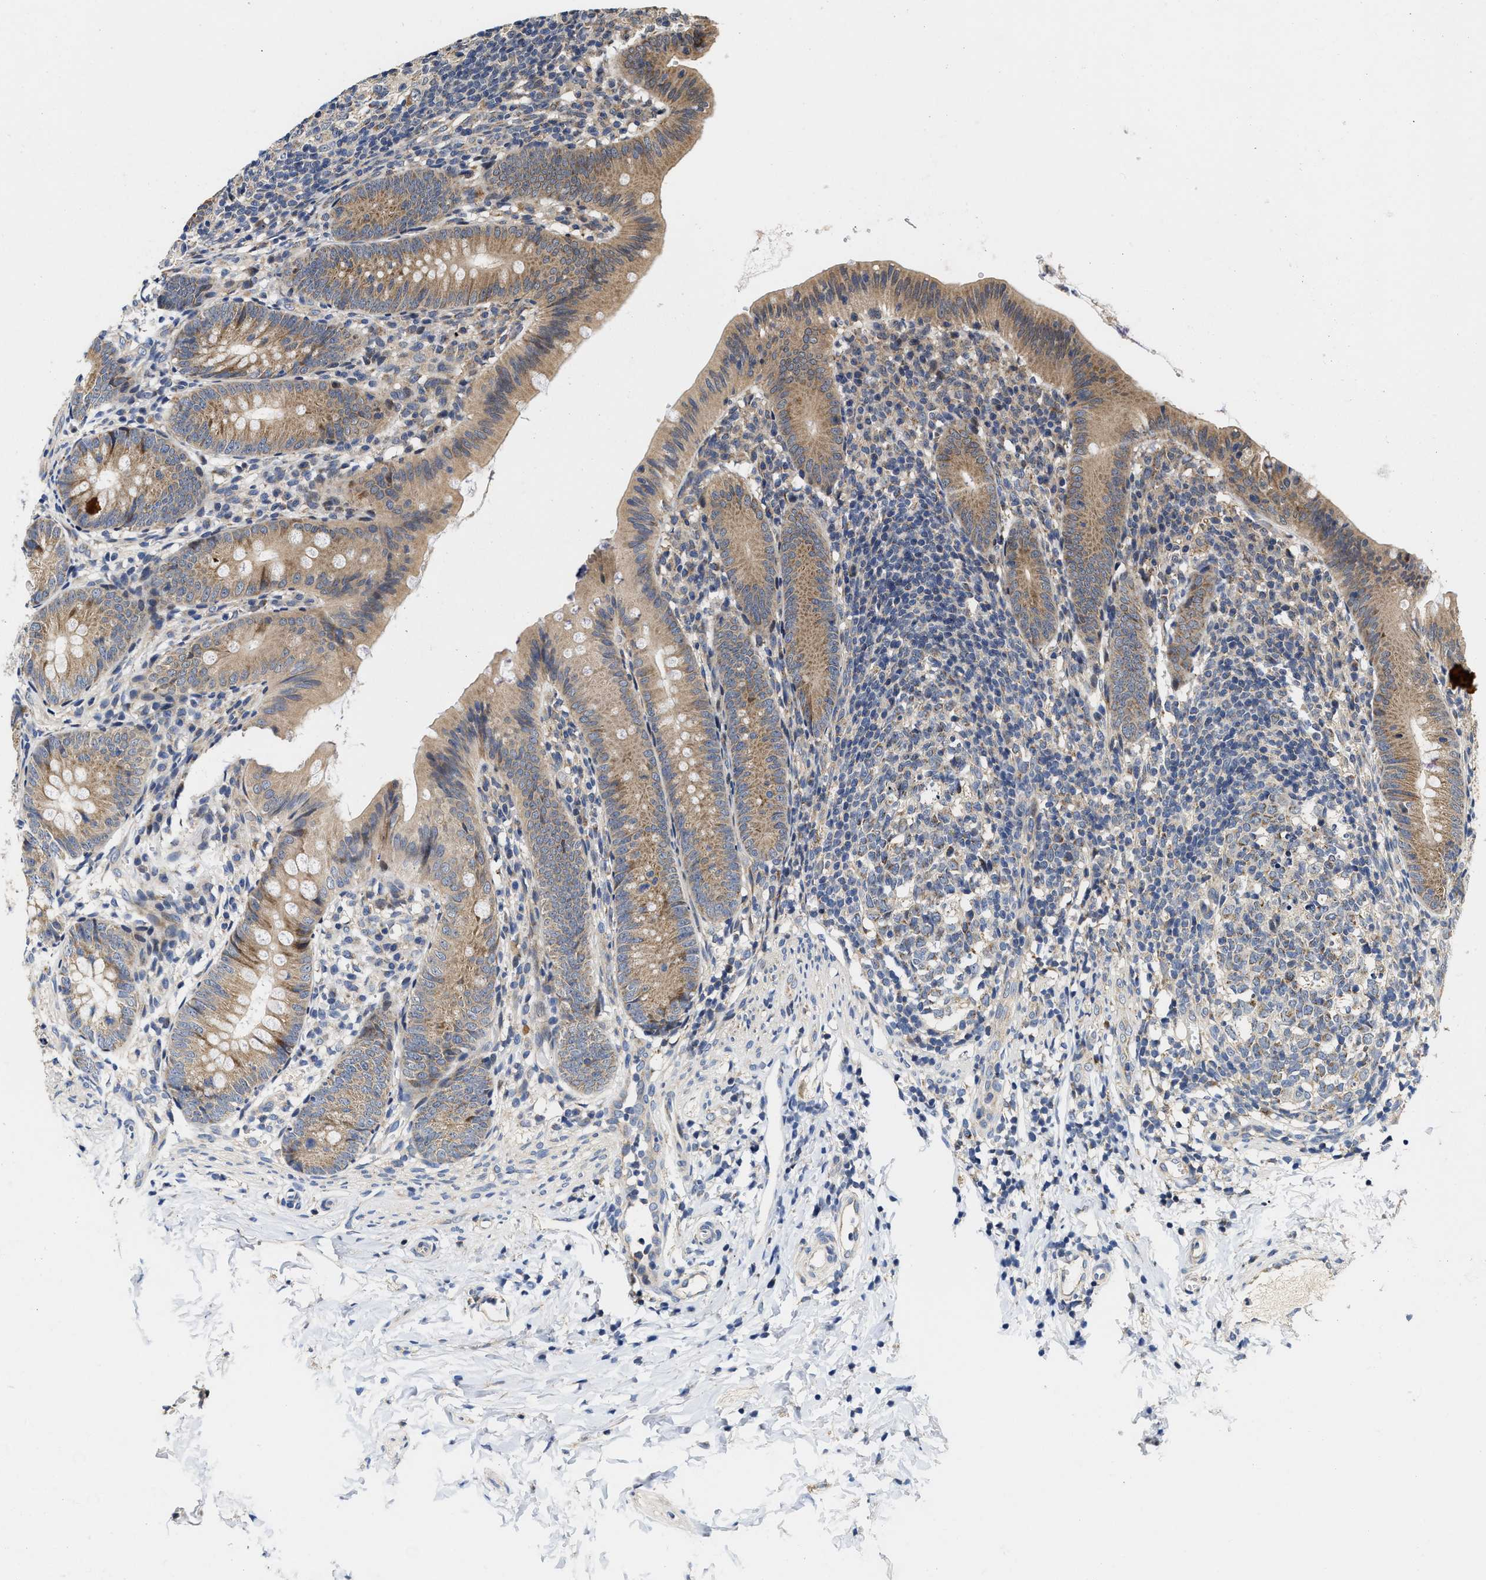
{"staining": {"intensity": "moderate", "quantity": ">75%", "location": "cytoplasmic/membranous"}, "tissue": "appendix", "cell_type": "Glandular cells", "image_type": "normal", "snomed": [{"axis": "morphology", "description": "Normal tissue, NOS"}, {"axis": "topography", "description": "Appendix"}], "caption": "IHC image of unremarkable human appendix stained for a protein (brown), which exhibits medium levels of moderate cytoplasmic/membranous expression in approximately >75% of glandular cells.", "gene": "SCYL2", "patient": {"sex": "male", "age": 1}}